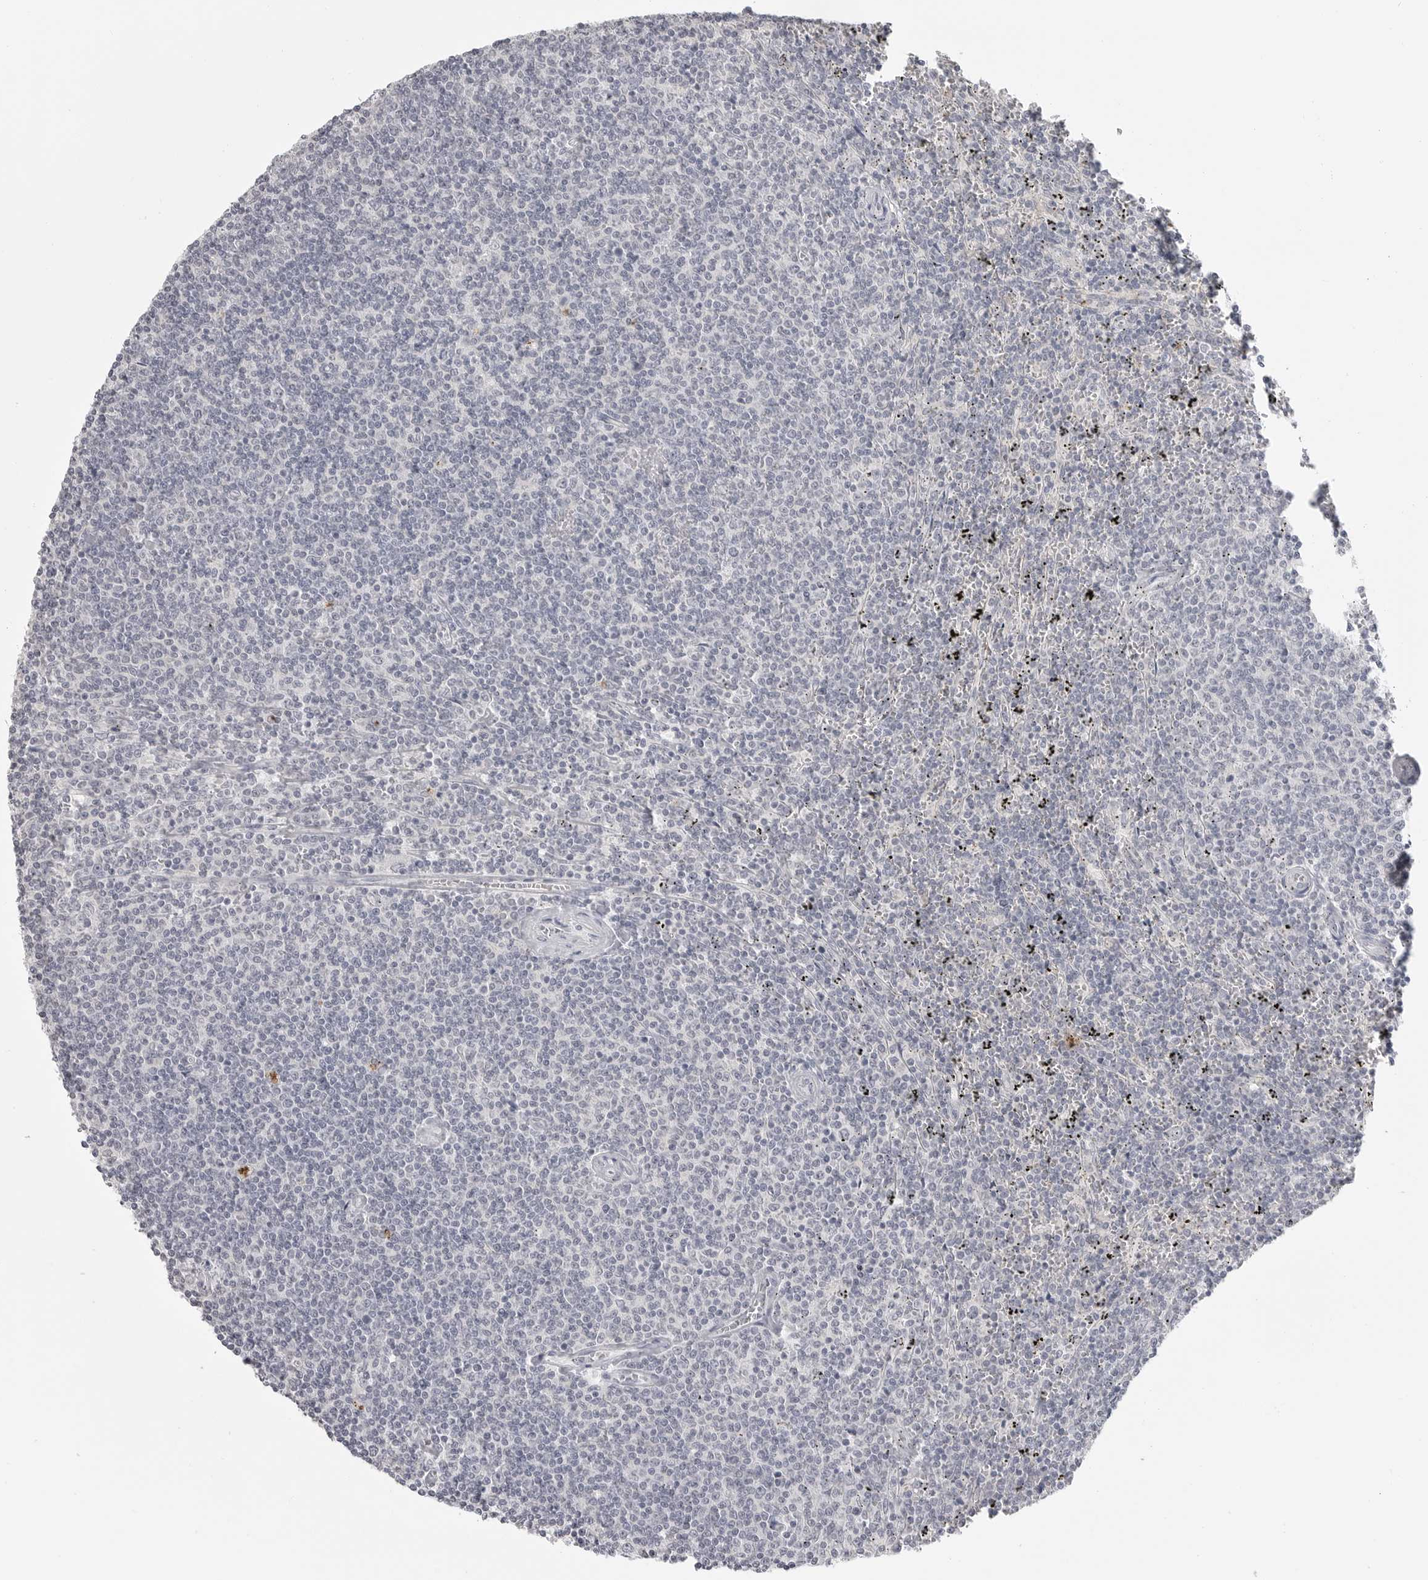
{"staining": {"intensity": "negative", "quantity": "none", "location": "none"}, "tissue": "lymphoma", "cell_type": "Tumor cells", "image_type": "cancer", "snomed": [{"axis": "morphology", "description": "Malignant lymphoma, non-Hodgkin's type, Low grade"}, {"axis": "topography", "description": "Spleen"}], "caption": "This is an immunohistochemistry histopathology image of malignant lymphoma, non-Hodgkin's type (low-grade). There is no expression in tumor cells.", "gene": "PRSS1", "patient": {"sex": "female", "age": 50}}